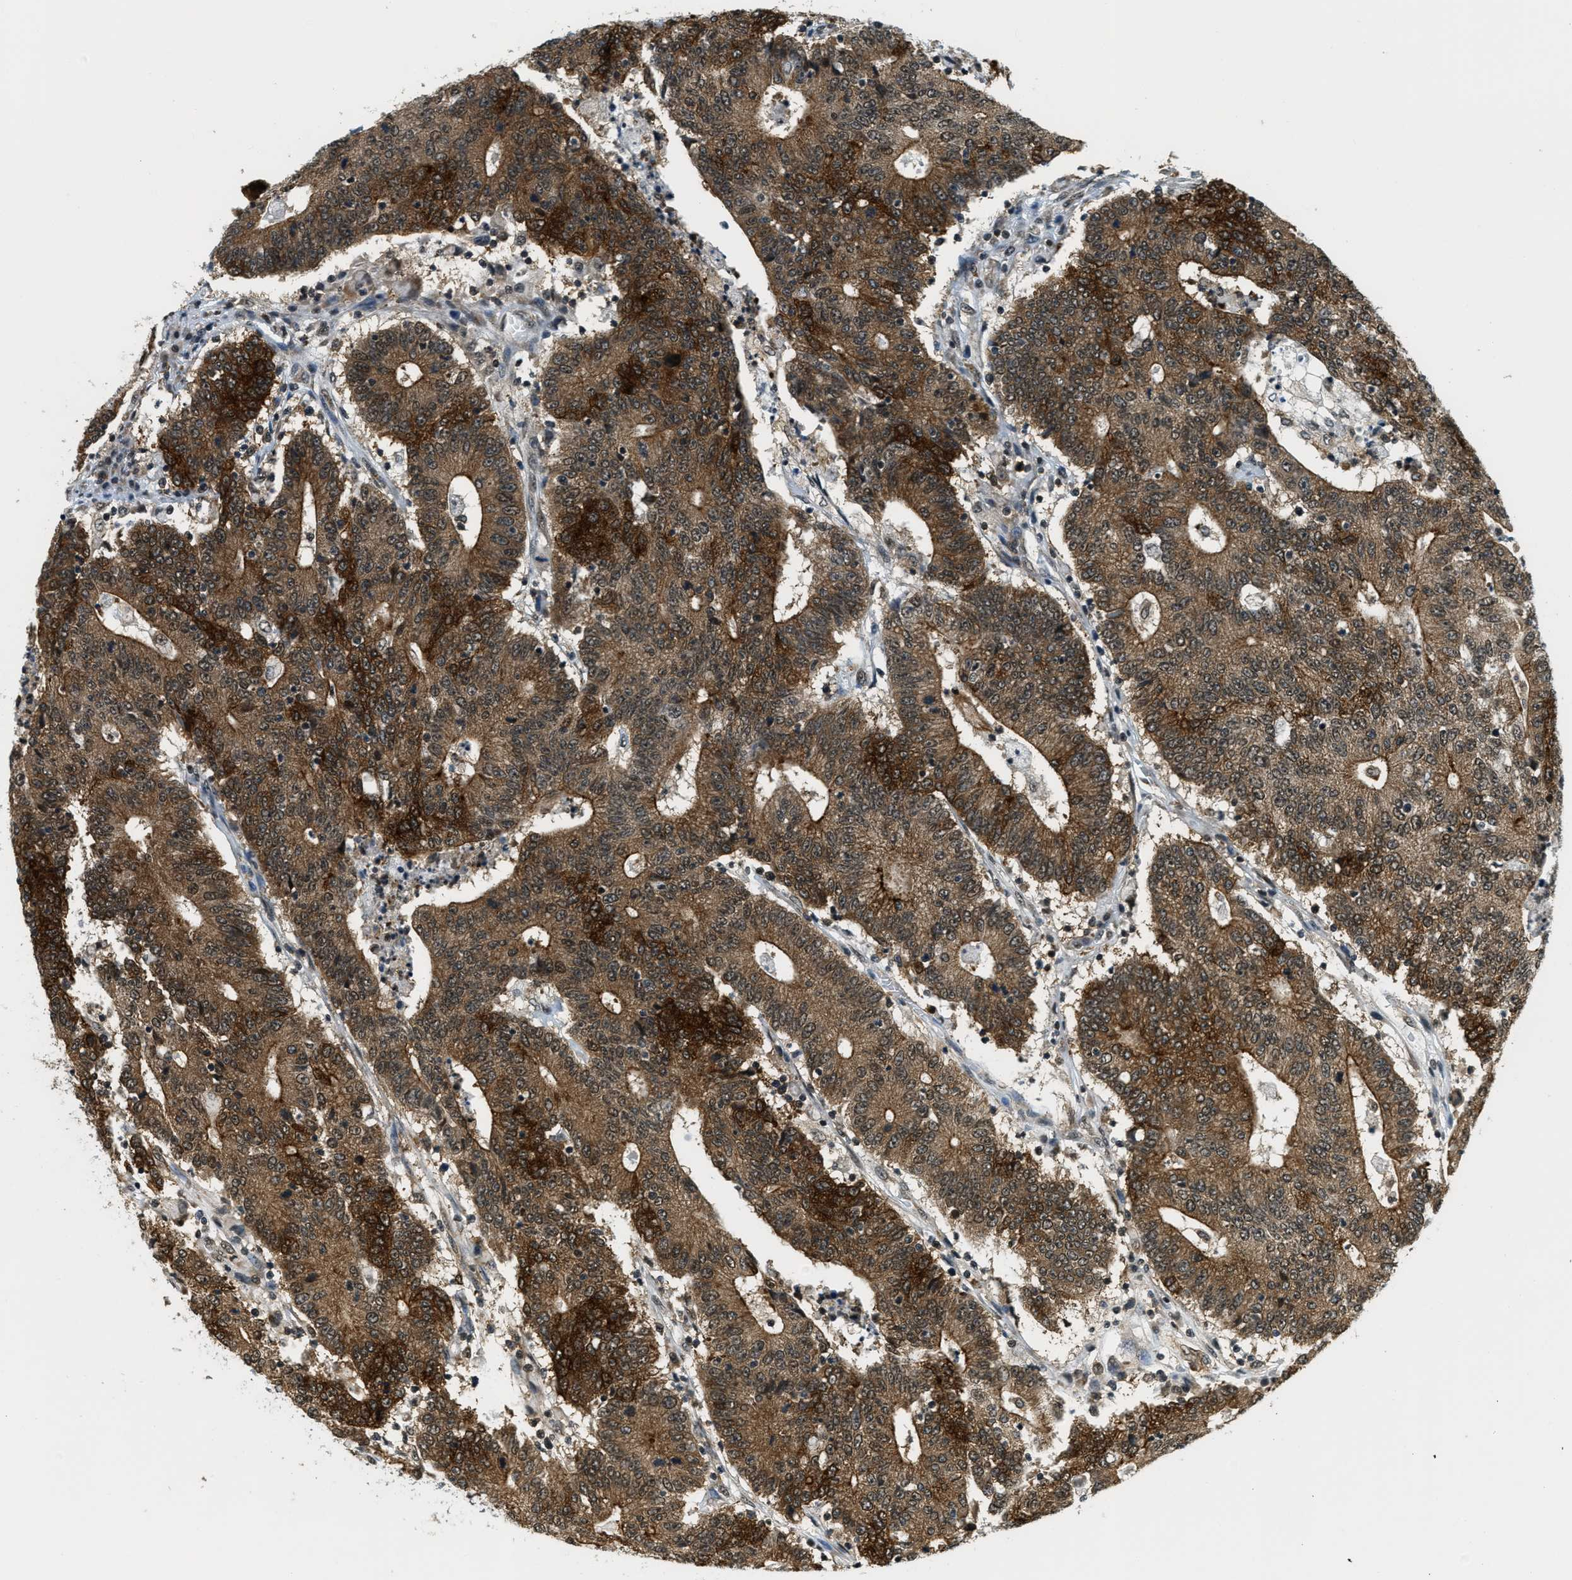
{"staining": {"intensity": "strong", "quantity": ">75%", "location": "cytoplasmic/membranous"}, "tissue": "colorectal cancer", "cell_type": "Tumor cells", "image_type": "cancer", "snomed": [{"axis": "morphology", "description": "Normal tissue, NOS"}, {"axis": "morphology", "description": "Adenocarcinoma, NOS"}, {"axis": "topography", "description": "Colon"}], "caption": "Brown immunohistochemical staining in colorectal cancer (adenocarcinoma) demonstrates strong cytoplasmic/membranous positivity in approximately >75% of tumor cells.", "gene": "RAB11FIP1", "patient": {"sex": "female", "age": 75}}